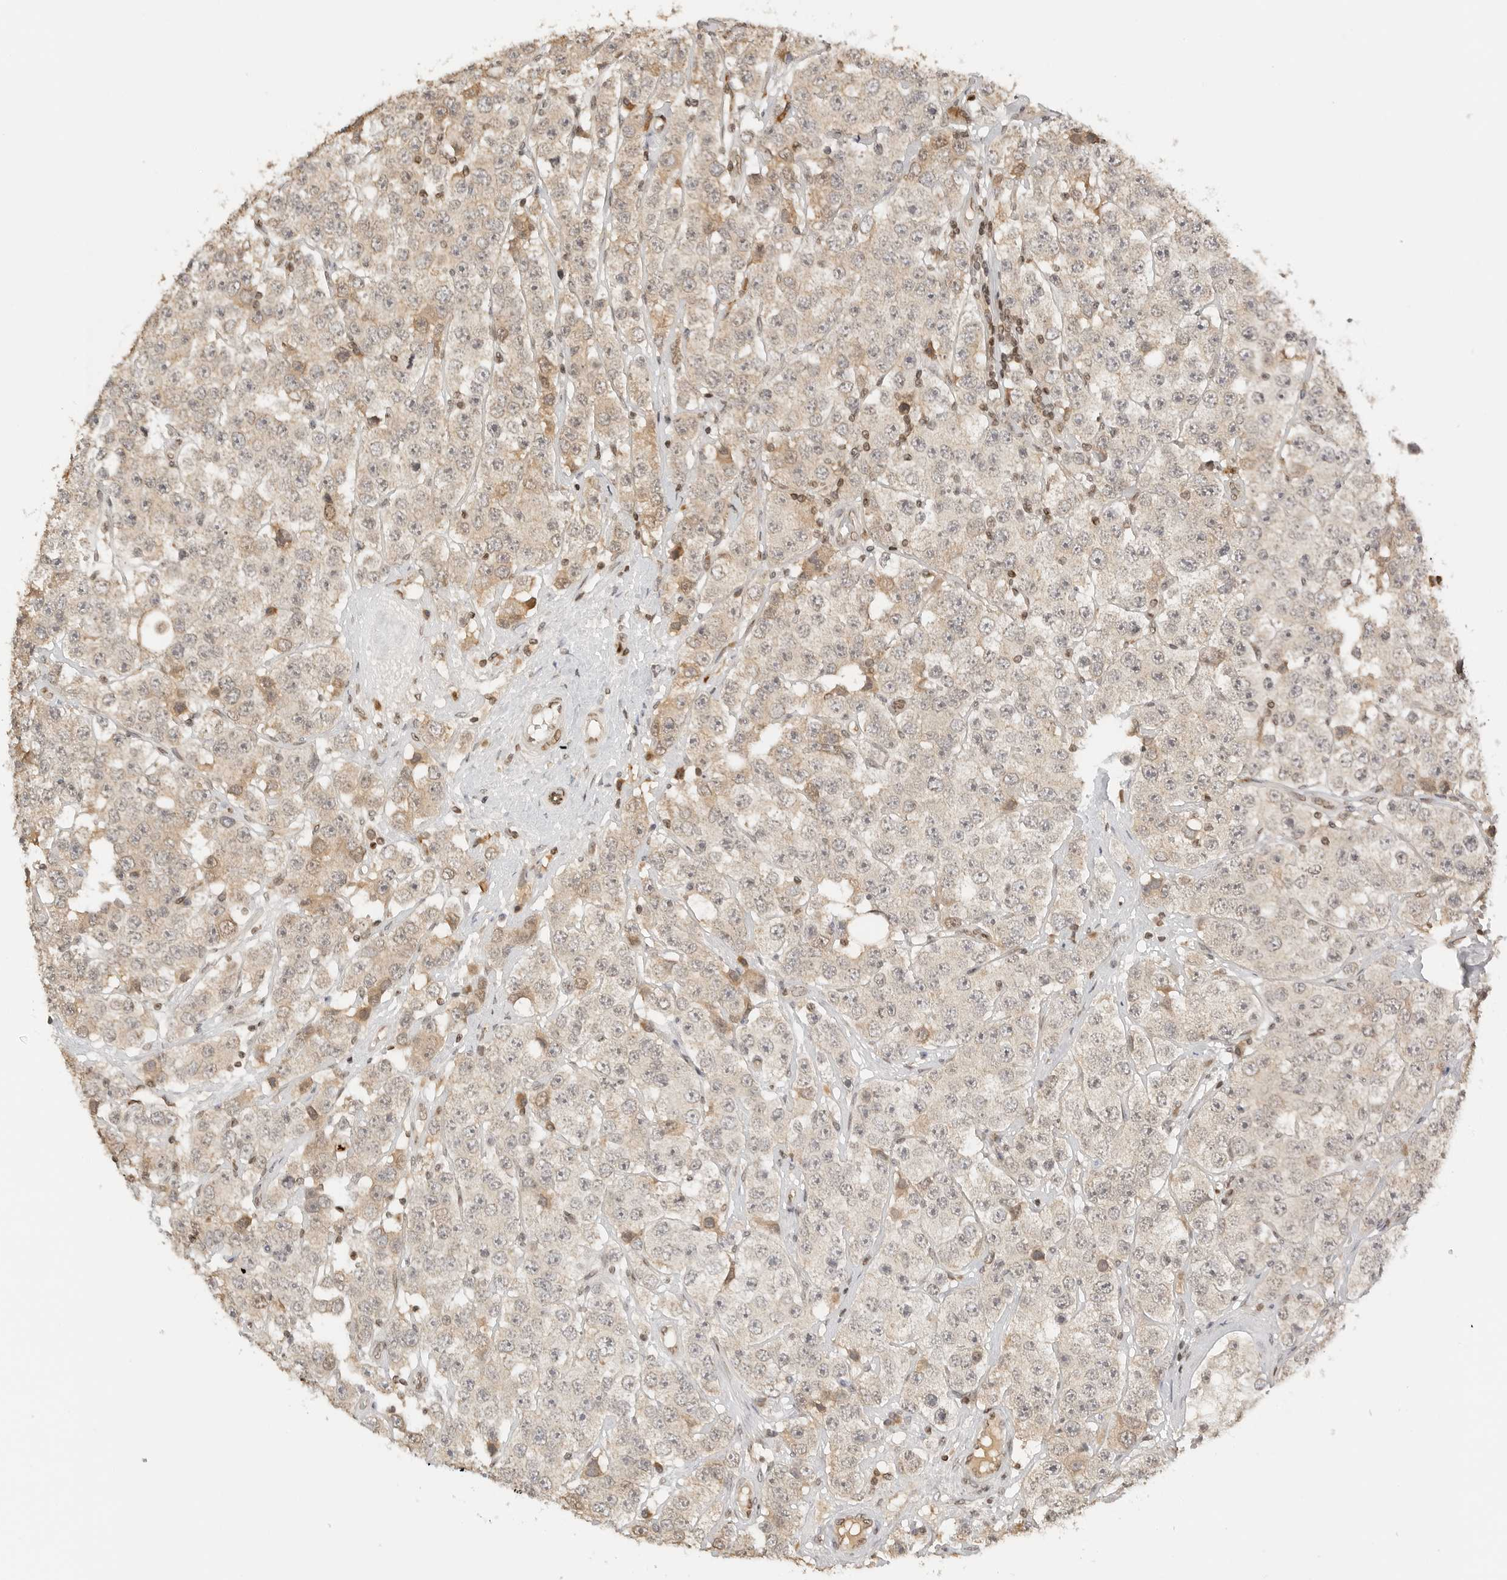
{"staining": {"intensity": "weak", "quantity": "25%-75%", "location": "cytoplasmic/membranous"}, "tissue": "testis cancer", "cell_type": "Tumor cells", "image_type": "cancer", "snomed": [{"axis": "morphology", "description": "Seminoma, NOS"}, {"axis": "topography", "description": "Testis"}], "caption": "Immunohistochemistry histopathology image of human seminoma (testis) stained for a protein (brown), which shows low levels of weak cytoplasmic/membranous staining in approximately 25%-75% of tumor cells.", "gene": "POLH", "patient": {"sex": "male", "age": 28}}